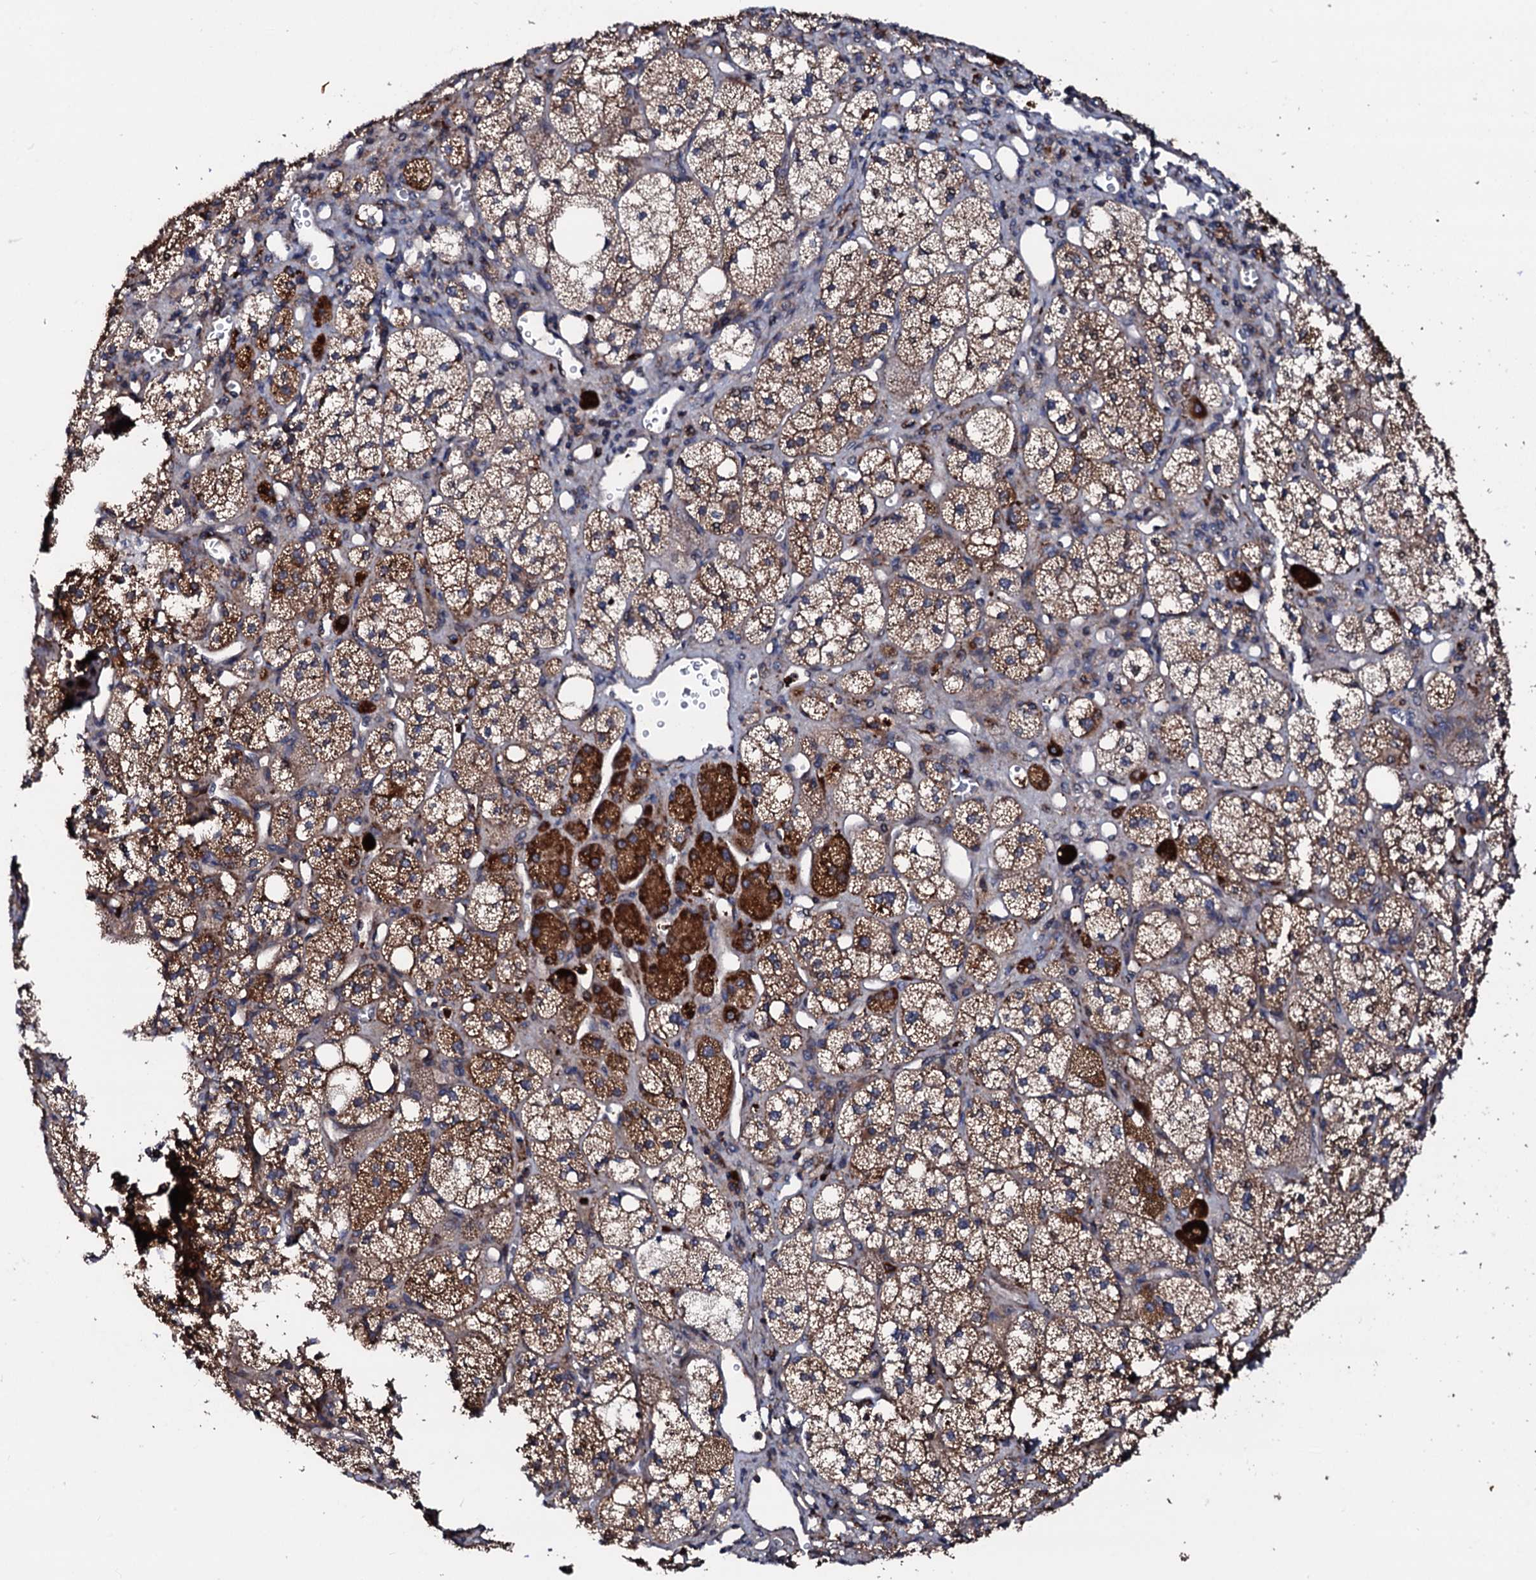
{"staining": {"intensity": "strong", "quantity": ">75%", "location": "cytoplasmic/membranous"}, "tissue": "adrenal gland", "cell_type": "Glandular cells", "image_type": "normal", "snomed": [{"axis": "morphology", "description": "Normal tissue, NOS"}, {"axis": "topography", "description": "Adrenal gland"}], "caption": "Immunohistochemical staining of normal adrenal gland demonstrates strong cytoplasmic/membranous protein positivity in about >75% of glandular cells. (Brightfield microscopy of DAB IHC at high magnification).", "gene": "ENSG00000256591", "patient": {"sex": "male", "age": 61}}